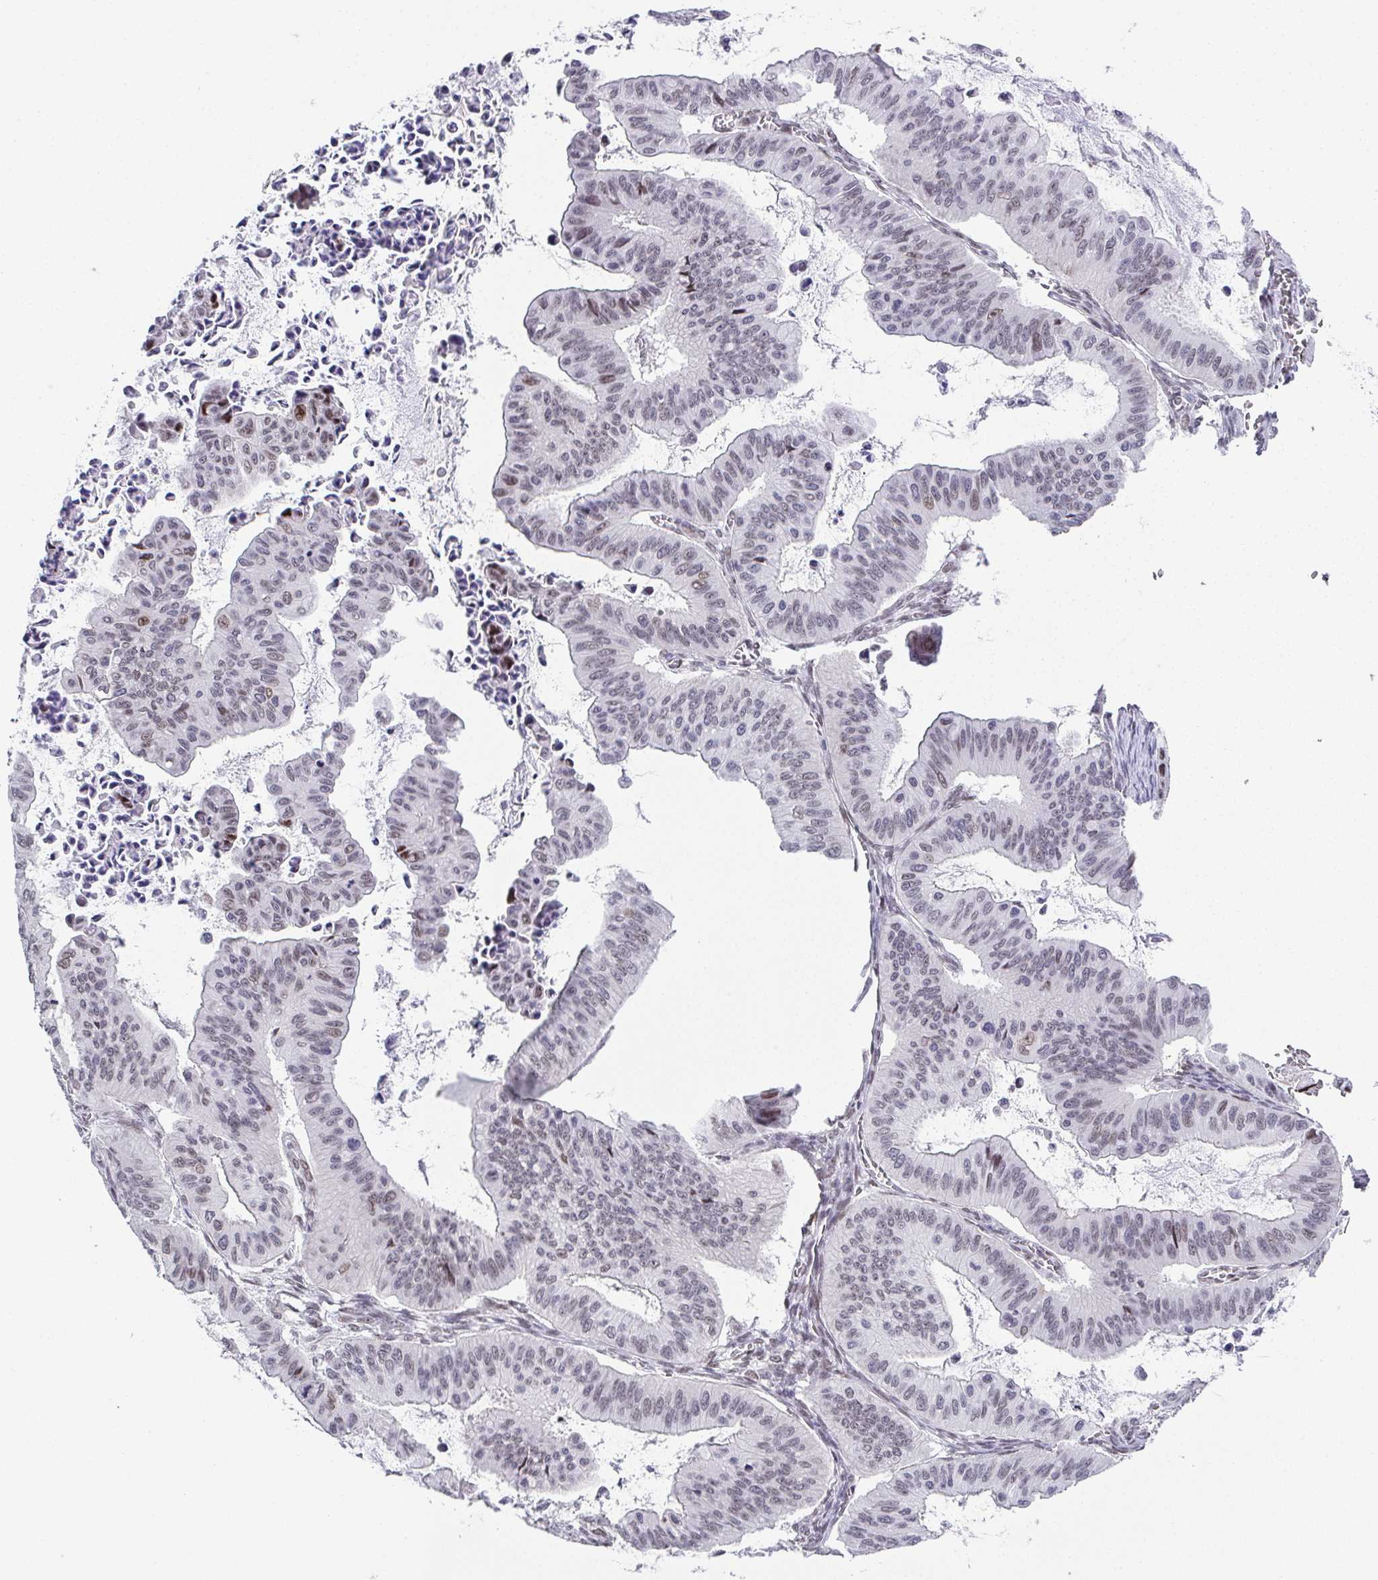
{"staining": {"intensity": "negative", "quantity": "none", "location": "none"}, "tissue": "ovarian cancer", "cell_type": "Tumor cells", "image_type": "cancer", "snomed": [{"axis": "morphology", "description": "Cystadenocarcinoma, mucinous, NOS"}, {"axis": "topography", "description": "Ovary"}], "caption": "There is no significant expression in tumor cells of ovarian cancer.", "gene": "RB1", "patient": {"sex": "female", "age": 72}}